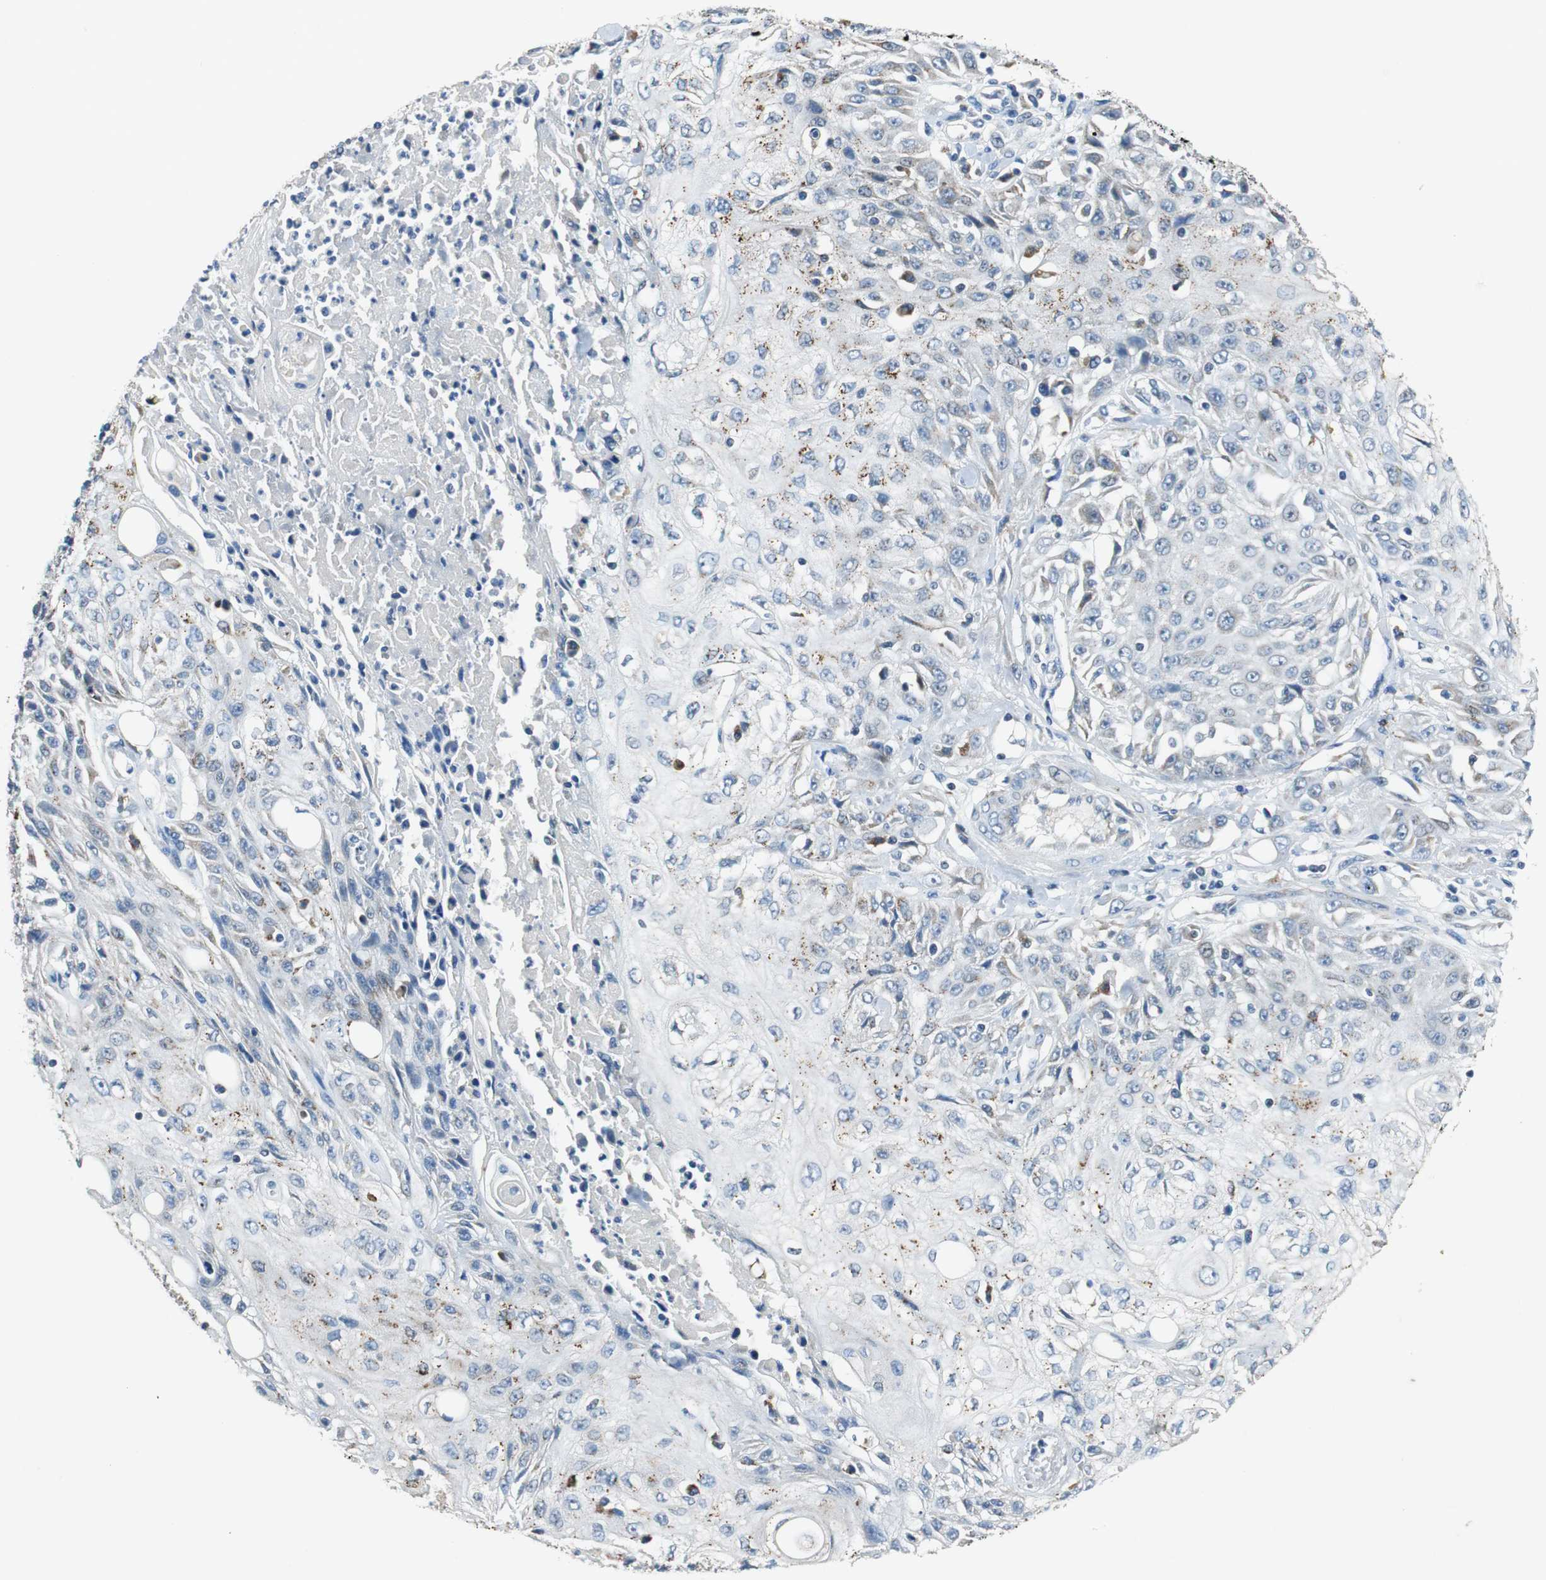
{"staining": {"intensity": "negative", "quantity": "none", "location": "none"}, "tissue": "skin cancer", "cell_type": "Tumor cells", "image_type": "cancer", "snomed": [{"axis": "morphology", "description": "Squamous cell carcinoma, NOS"}, {"axis": "topography", "description": "Skin"}], "caption": "This is a photomicrograph of immunohistochemistry (IHC) staining of skin cancer (squamous cell carcinoma), which shows no expression in tumor cells.", "gene": "NLGN1", "patient": {"sex": "male", "age": 75}}